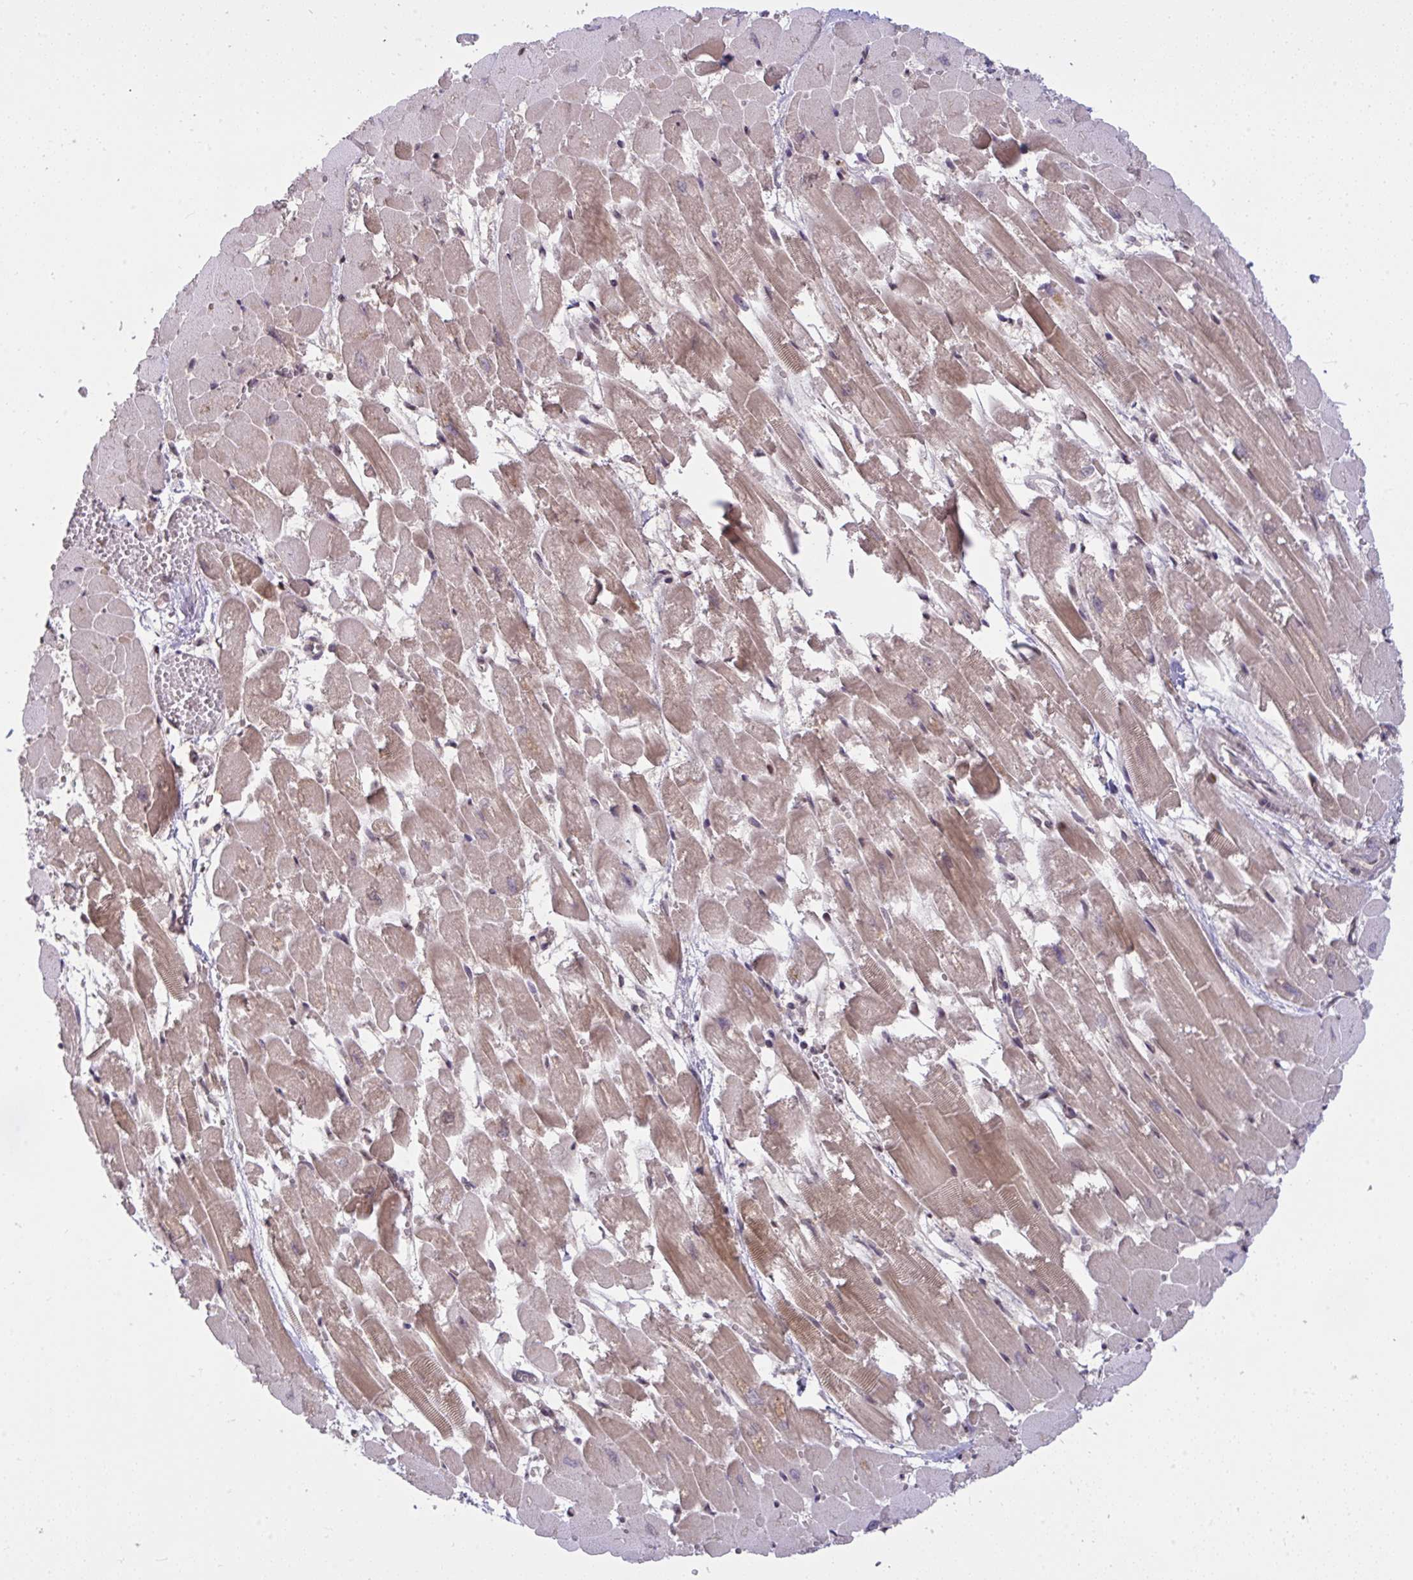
{"staining": {"intensity": "moderate", "quantity": ">75%", "location": "cytoplasmic/membranous,nuclear"}, "tissue": "heart muscle", "cell_type": "Cardiomyocytes", "image_type": "normal", "snomed": [{"axis": "morphology", "description": "Normal tissue, NOS"}, {"axis": "topography", "description": "Heart"}], "caption": "Protein staining of benign heart muscle displays moderate cytoplasmic/membranous,nuclear staining in approximately >75% of cardiomyocytes.", "gene": "KLF2", "patient": {"sex": "female", "age": 52}}